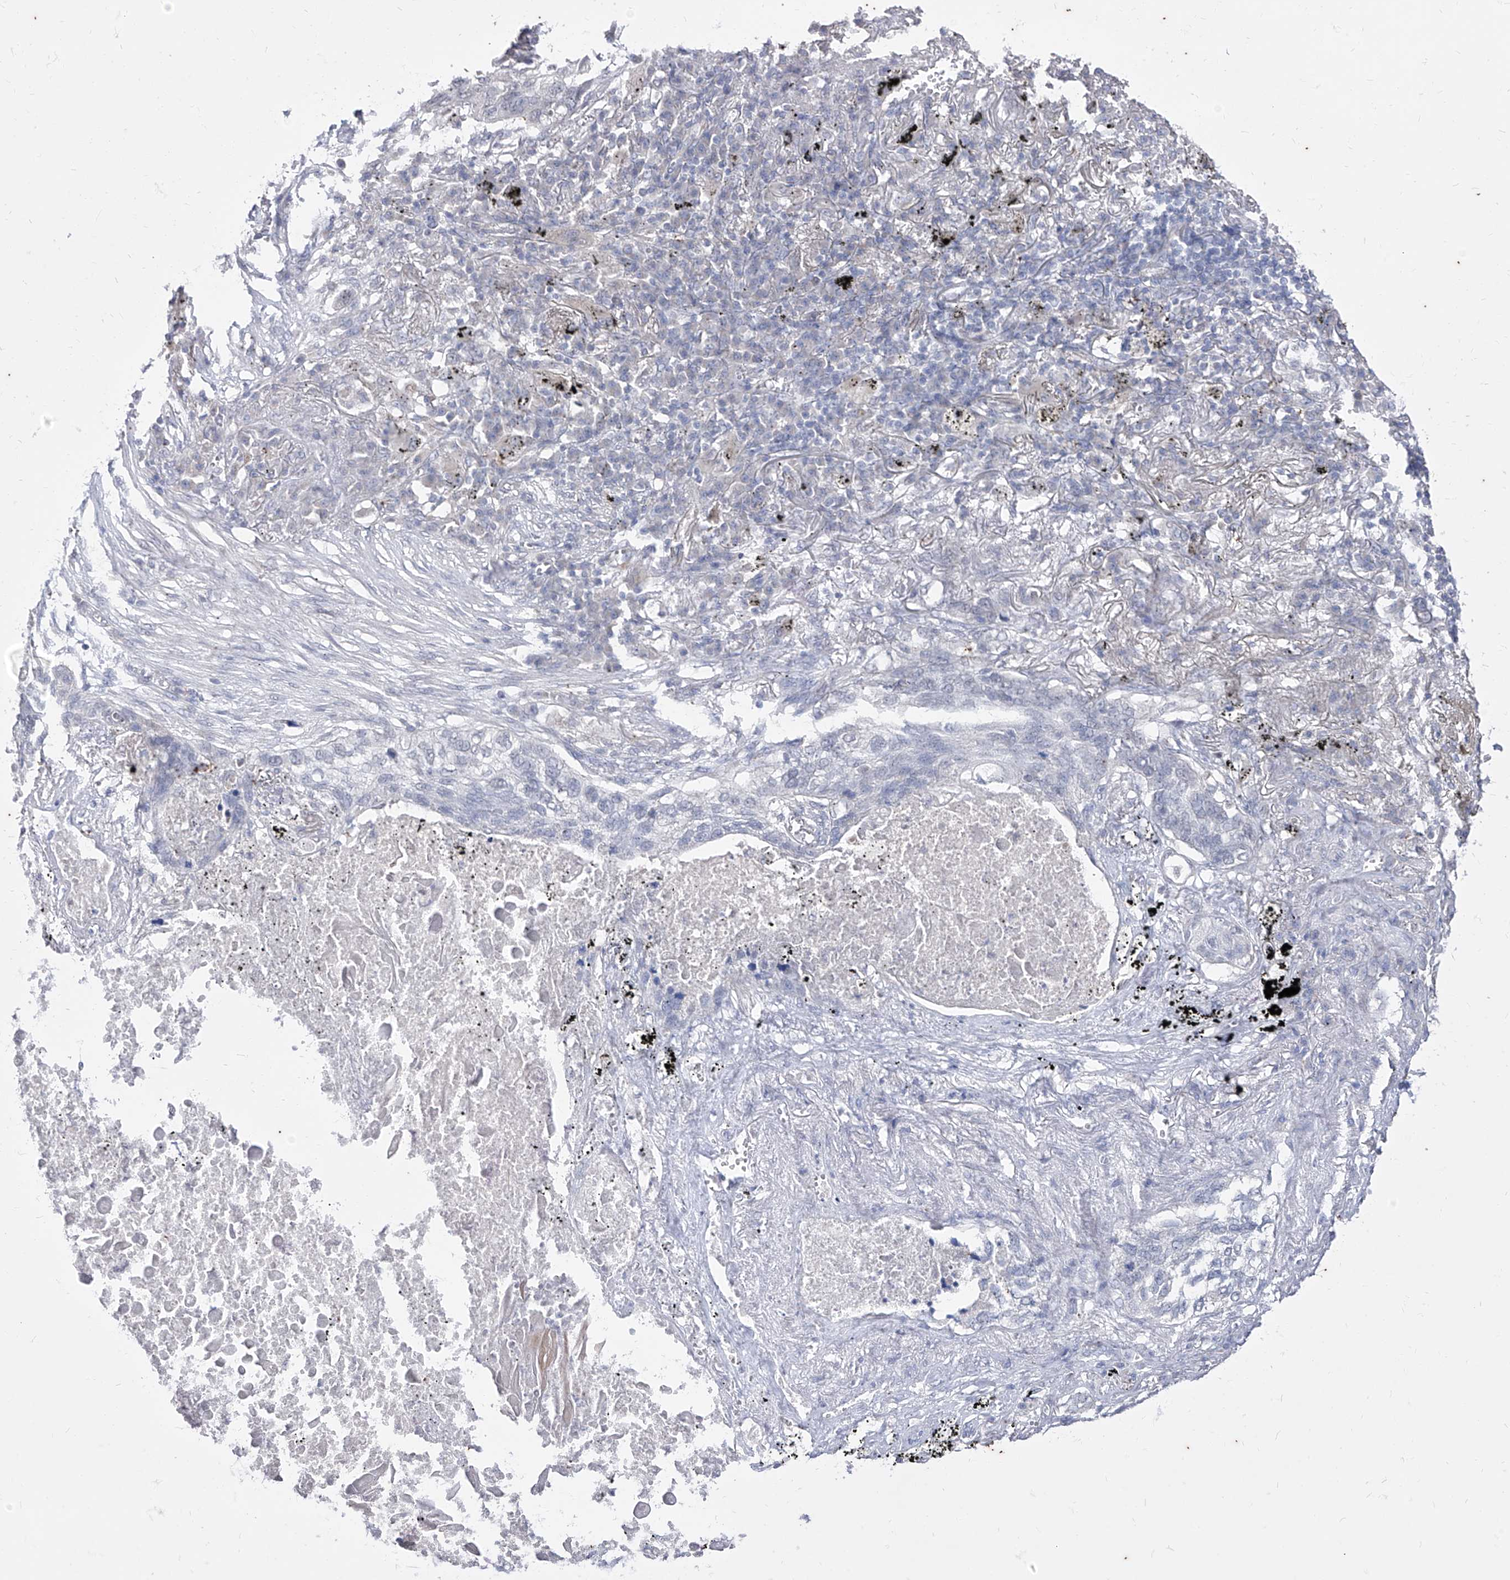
{"staining": {"intensity": "negative", "quantity": "none", "location": "none"}, "tissue": "lung cancer", "cell_type": "Tumor cells", "image_type": "cancer", "snomed": [{"axis": "morphology", "description": "Squamous cell carcinoma, NOS"}, {"axis": "topography", "description": "Lung"}], "caption": "IHC photomicrograph of neoplastic tissue: squamous cell carcinoma (lung) stained with DAB displays no significant protein positivity in tumor cells. Brightfield microscopy of immunohistochemistry (IHC) stained with DAB (brown) and hematoxylin (blue), captured at high magnification.", "gene": "PHF20L1", "patient": {"sex": "female", "age": 63}}